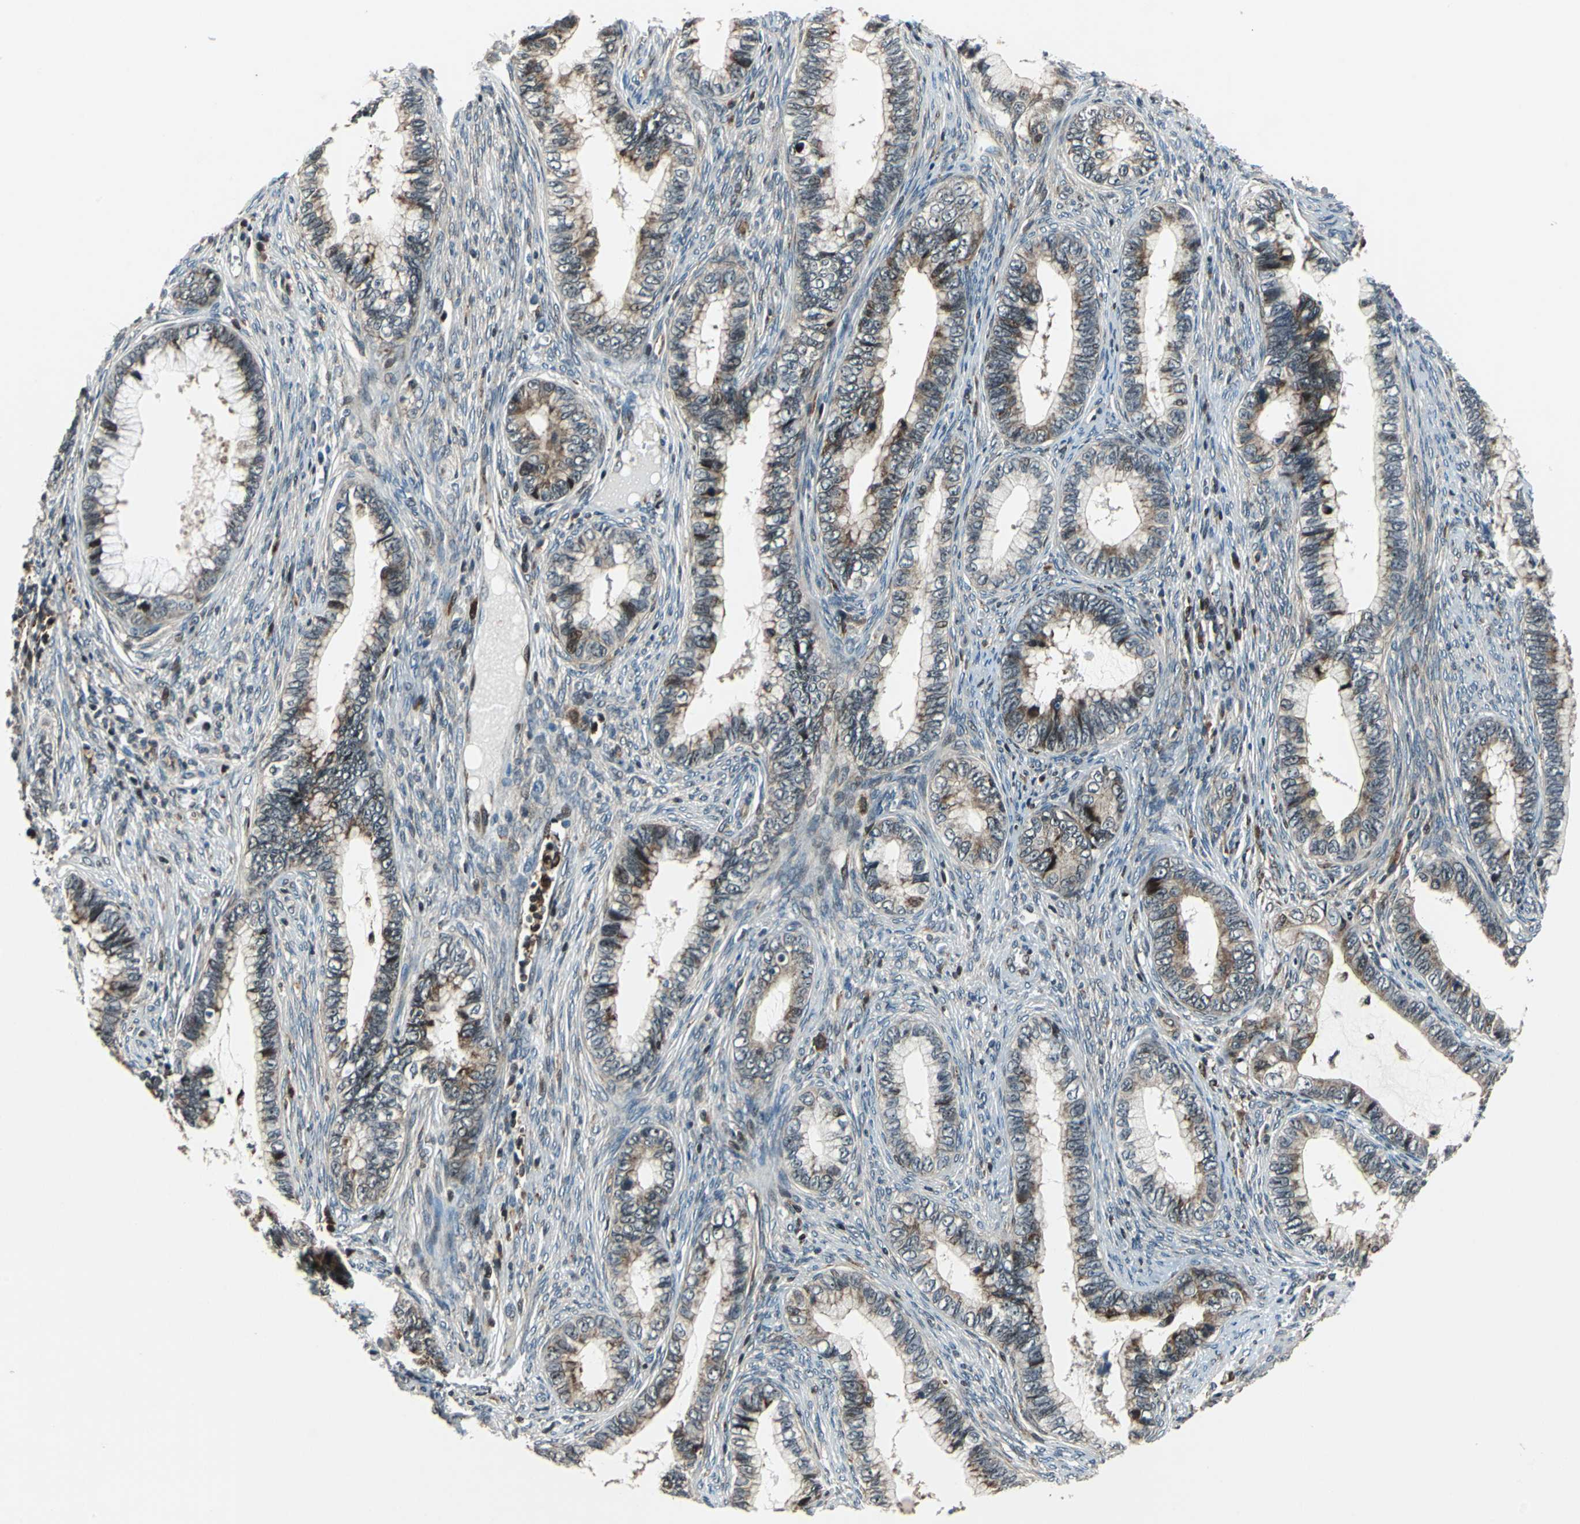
{"staining": {"intensity": "weak", "quantity": "25%-75%", "location": "cytoplasmic/membranous,nuclear"}, "tissue": "cervical cancer", "cell_type": "Tumor cells", "image_type": "cancer", "snomed": [{"axis": "morphology", "description": "Adenocarcinoma, NOS"}, {"axis": "topography", "description": "Cervix"}], "caption": "Protein staining displays weak cytoplasmic/membranous and nuclear expression in about 25%-75% of tumor cells in cervical adenocarcinoma. The staining is performed using DAB (3,3'-diaminobenzidine) brown chromogen to label protein expression. The nuclei are counter-stained blue using hematoxylin.", "gene": "AATF", "patient": {"sex": "female", "age": 44}}